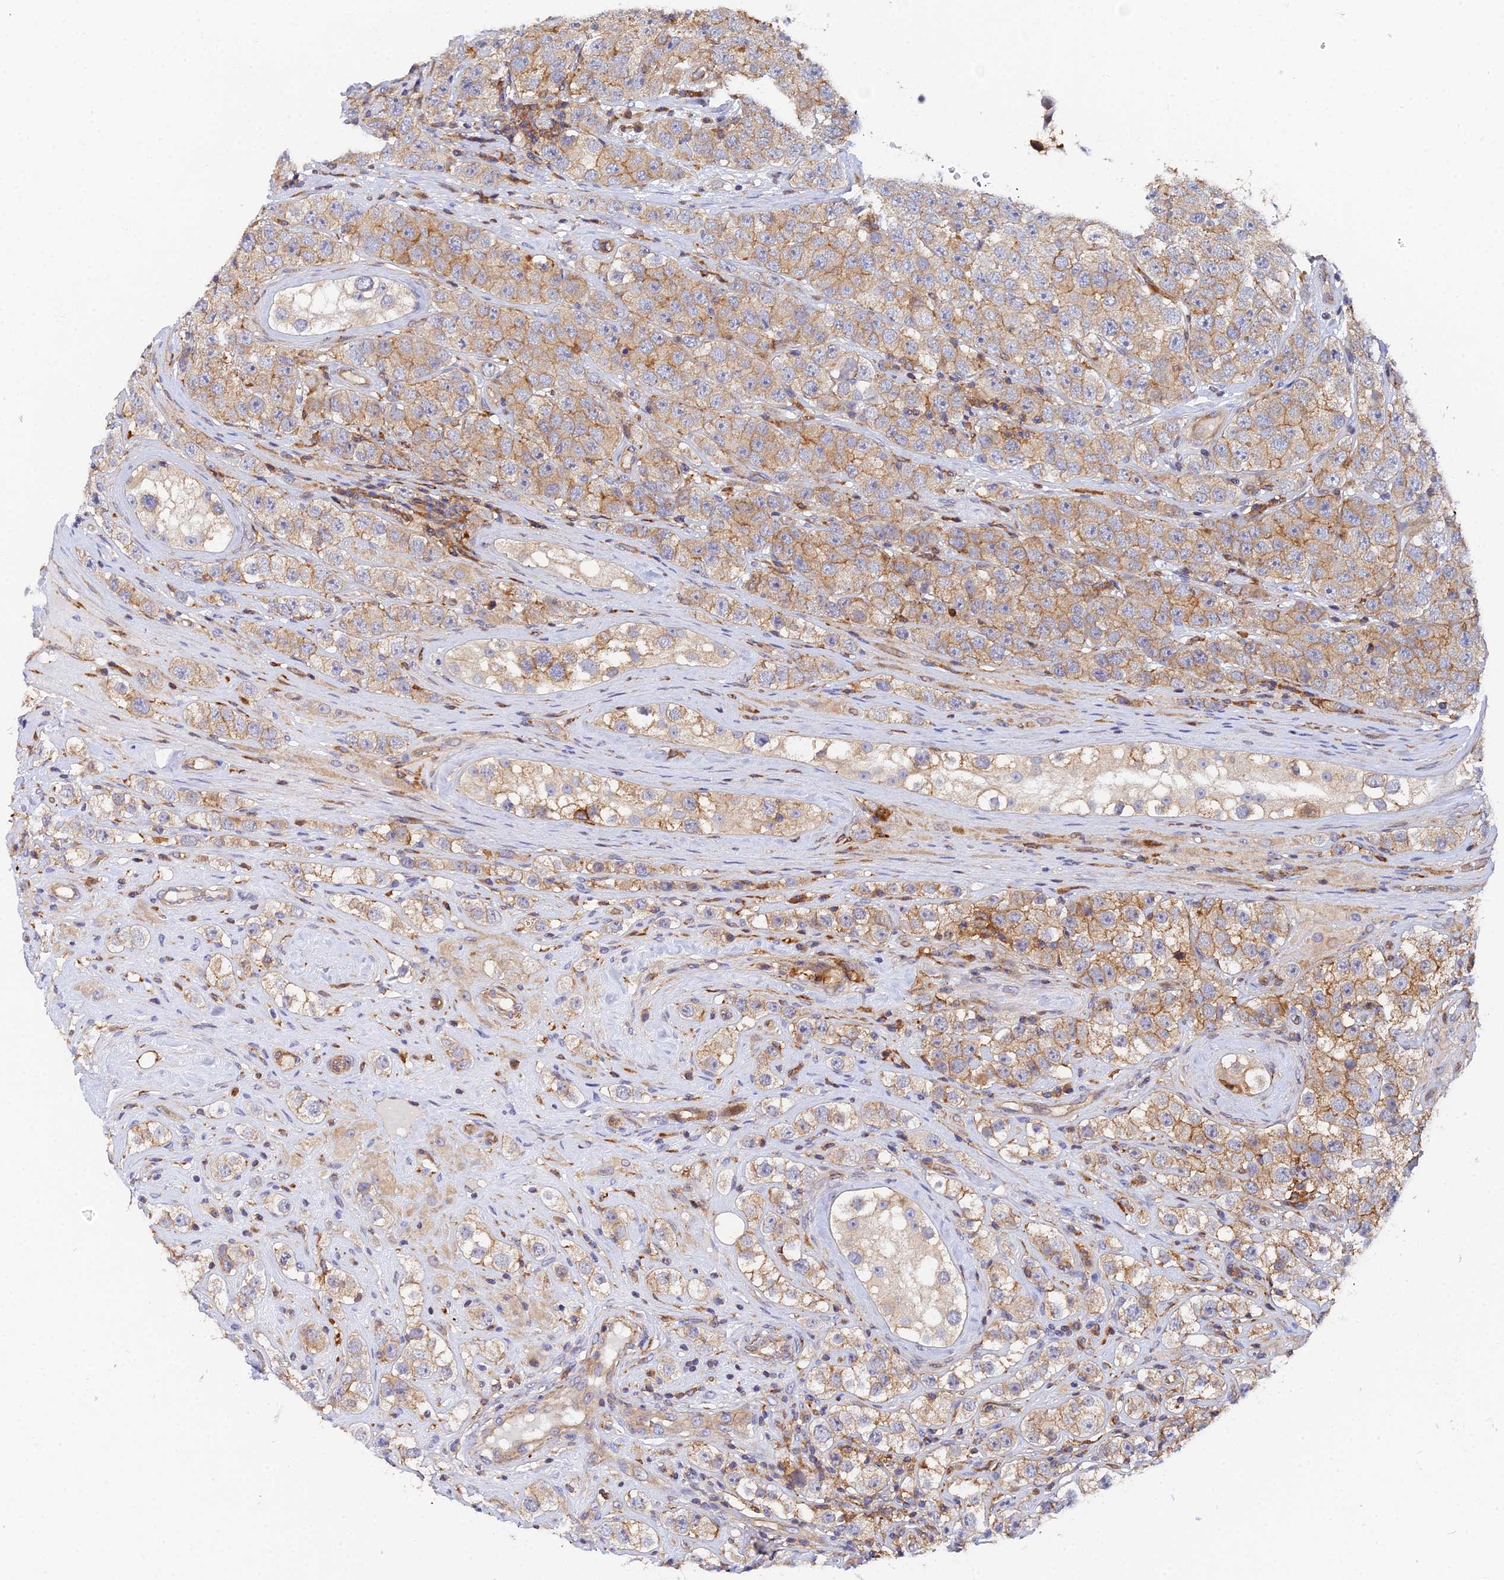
{"staining": {"intensity": "moderate", "quantity": ">75%", "location": "cytoplasmic/membranous"}, "tissue": "testis cancer", "cell_type": "Tumor cells", "image_type": "cancer", "snomed": [{"axis": "morphology", "description": "Seminoma, NOS"}, {"axis": "topography", "description": "Testis"}], "caption": "An immunohistochemistry image of neoplastic tissue is shown. Protein staining in brown shows moderate cytoplasmic/membranous positivity in testis cancer (seminoma) within tumor cells. The staining was performed using DAB, with brown indicating positive protein expression. Nuclei are stained blue with hematoxylin.", "gene": "GNG5B", "patient": {"sex": "male", "age": 28}}